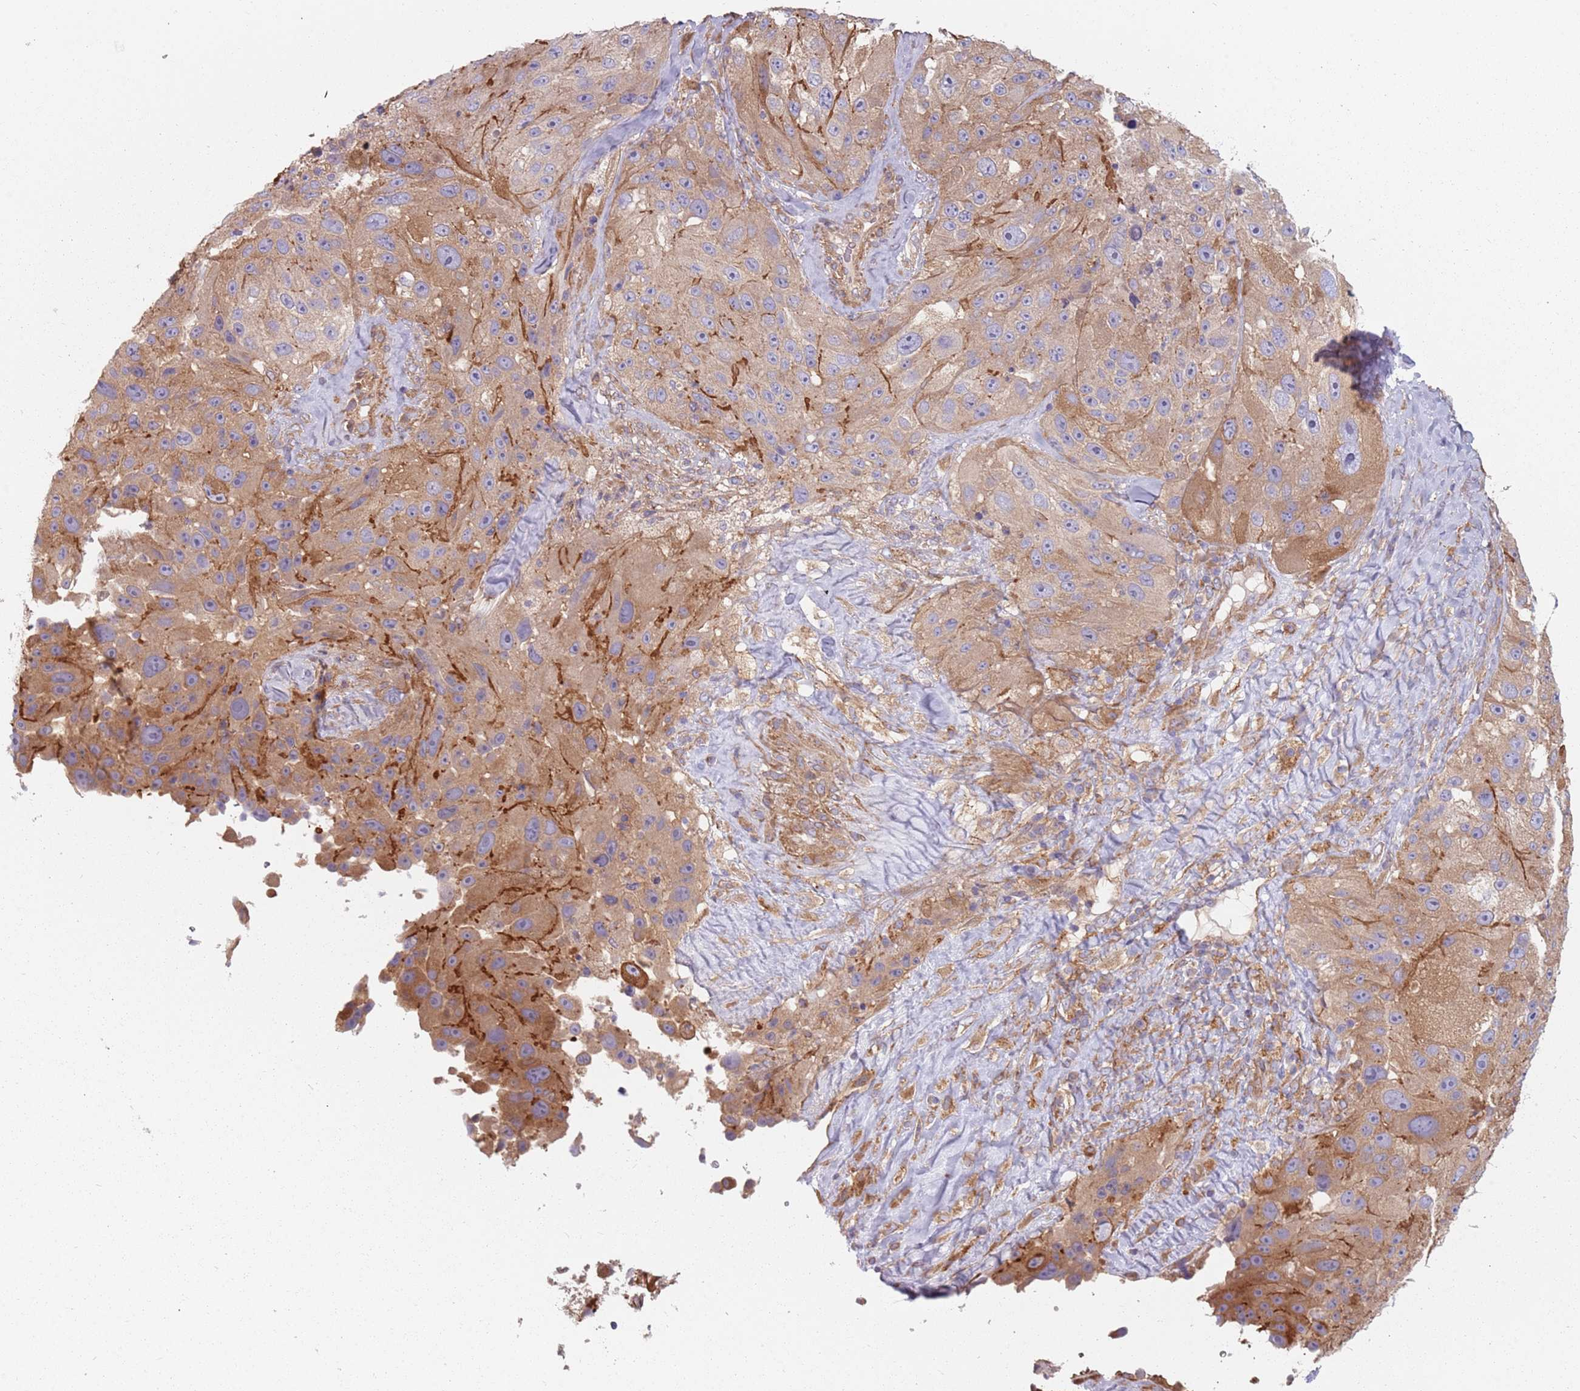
{"staining": {"intensity": "moderate", "quantity": "25%-75%", "location": "cytoplasmic/membranous"}, "tissue": "melanoma", "cell_type": "Tumor cells", "image_type": "cancer", "snomed": [{"axis": "morphology", "description": "Malignant melanoma, Metastatic site"}, {"axis": "topography", "description": "Lymph node"}], "caption": "Tumor cells demonstrate medium levels of moderate cytoplasmic/membranous expression in about 25%-75% of cells in human melanoma.", "gene": "SPDL1", "patient": {"sex": "male", "age": 62}}